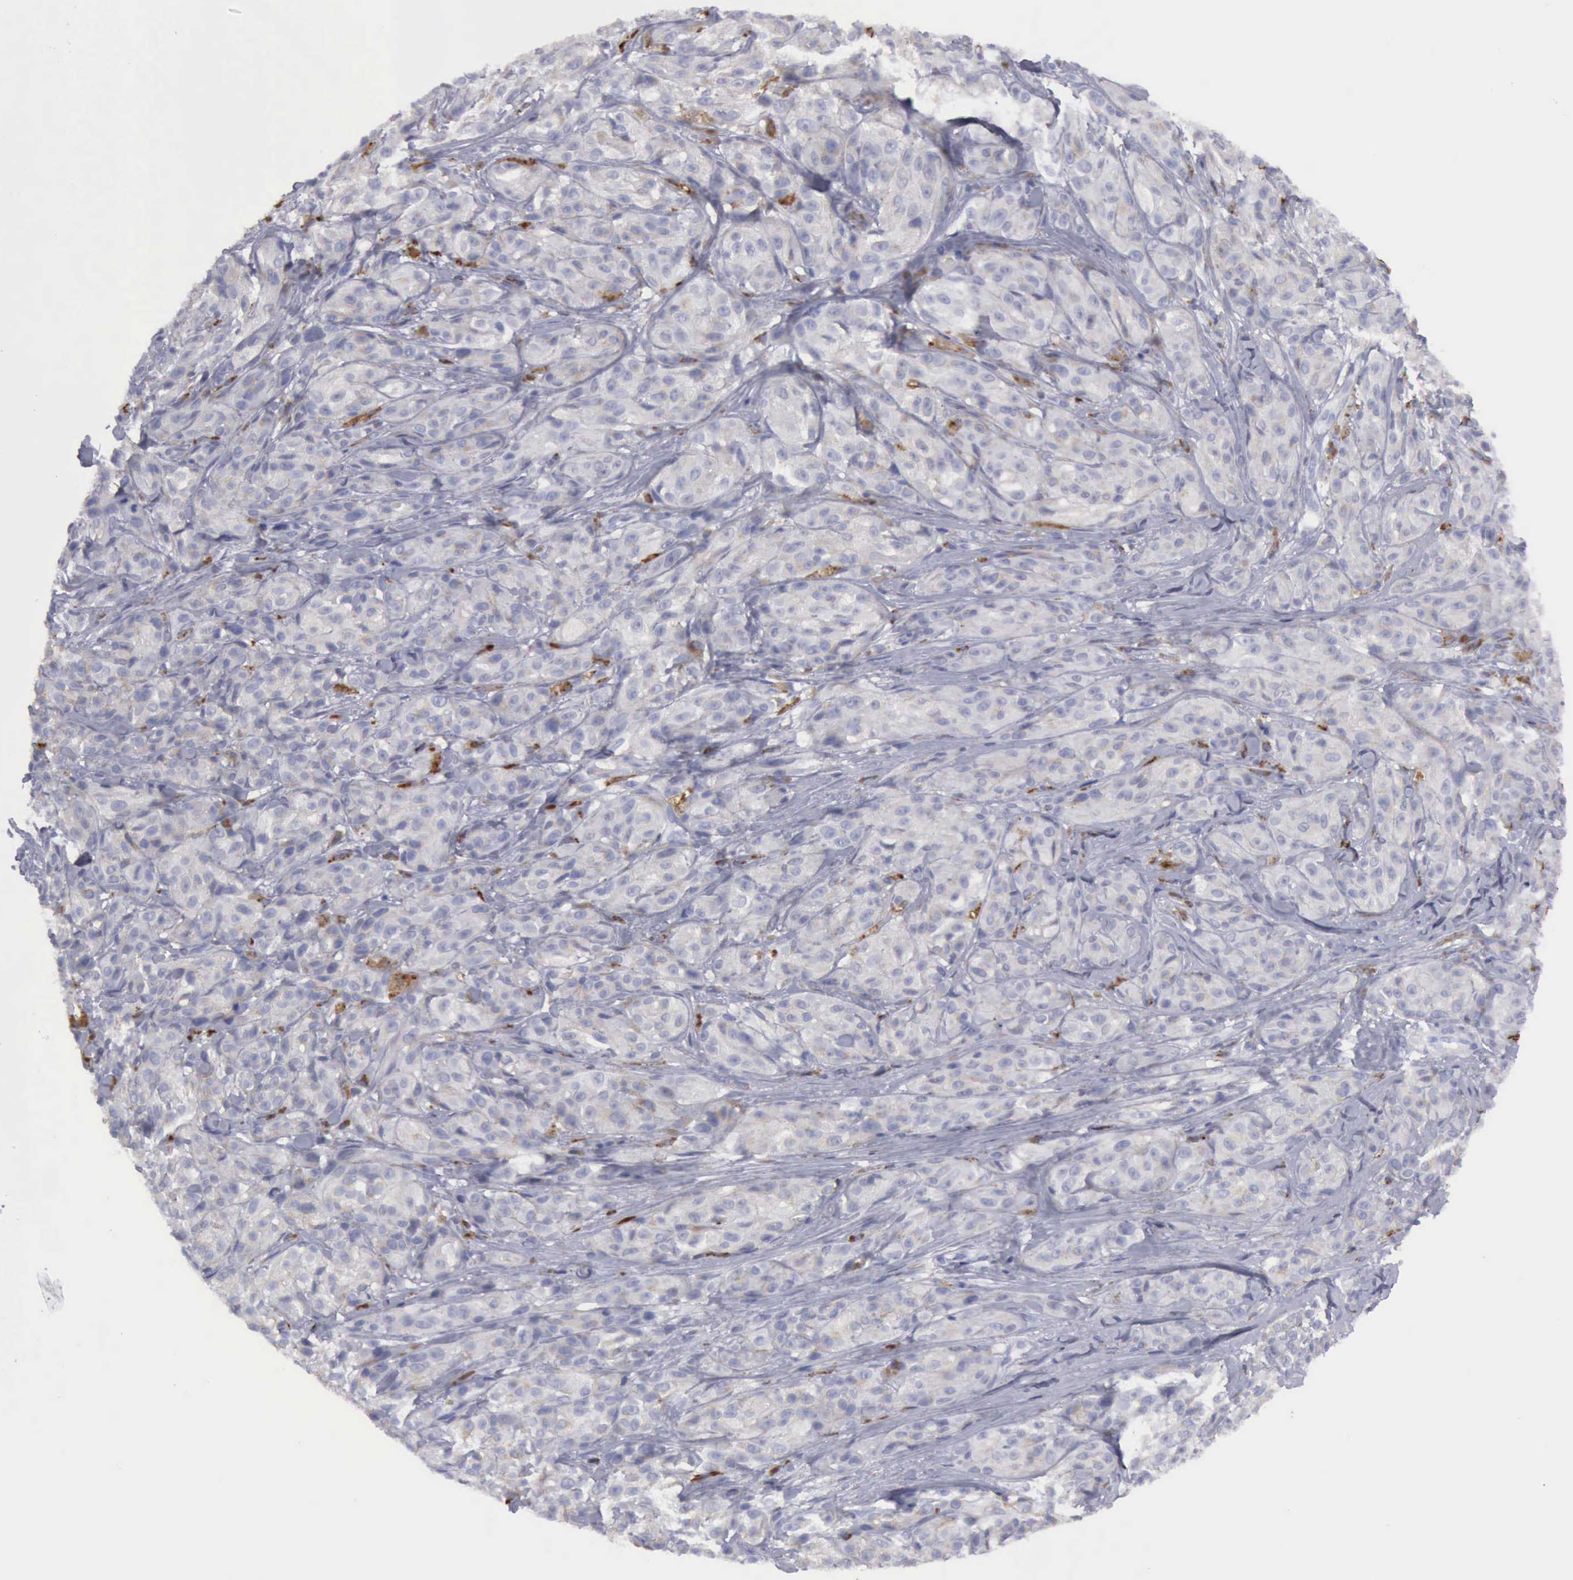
{"staining": {"intensity": "weak", "quantity": "<25%", "location": "cytoplasmic/membranous"}, "tissue": "melanoma", "cell_type": "Tumor cells", "image_type": "cancer", "snomed": [{"axis": "morphology", "description": "Malignant melanoma, NOS"}, {"axis": "topography", "description": "Skin"}], "caption": "An image of human melanoma is negative for staining in tumor cells.", "gene": "CTSS", "patient": {"sex": "male", "age": 56}}